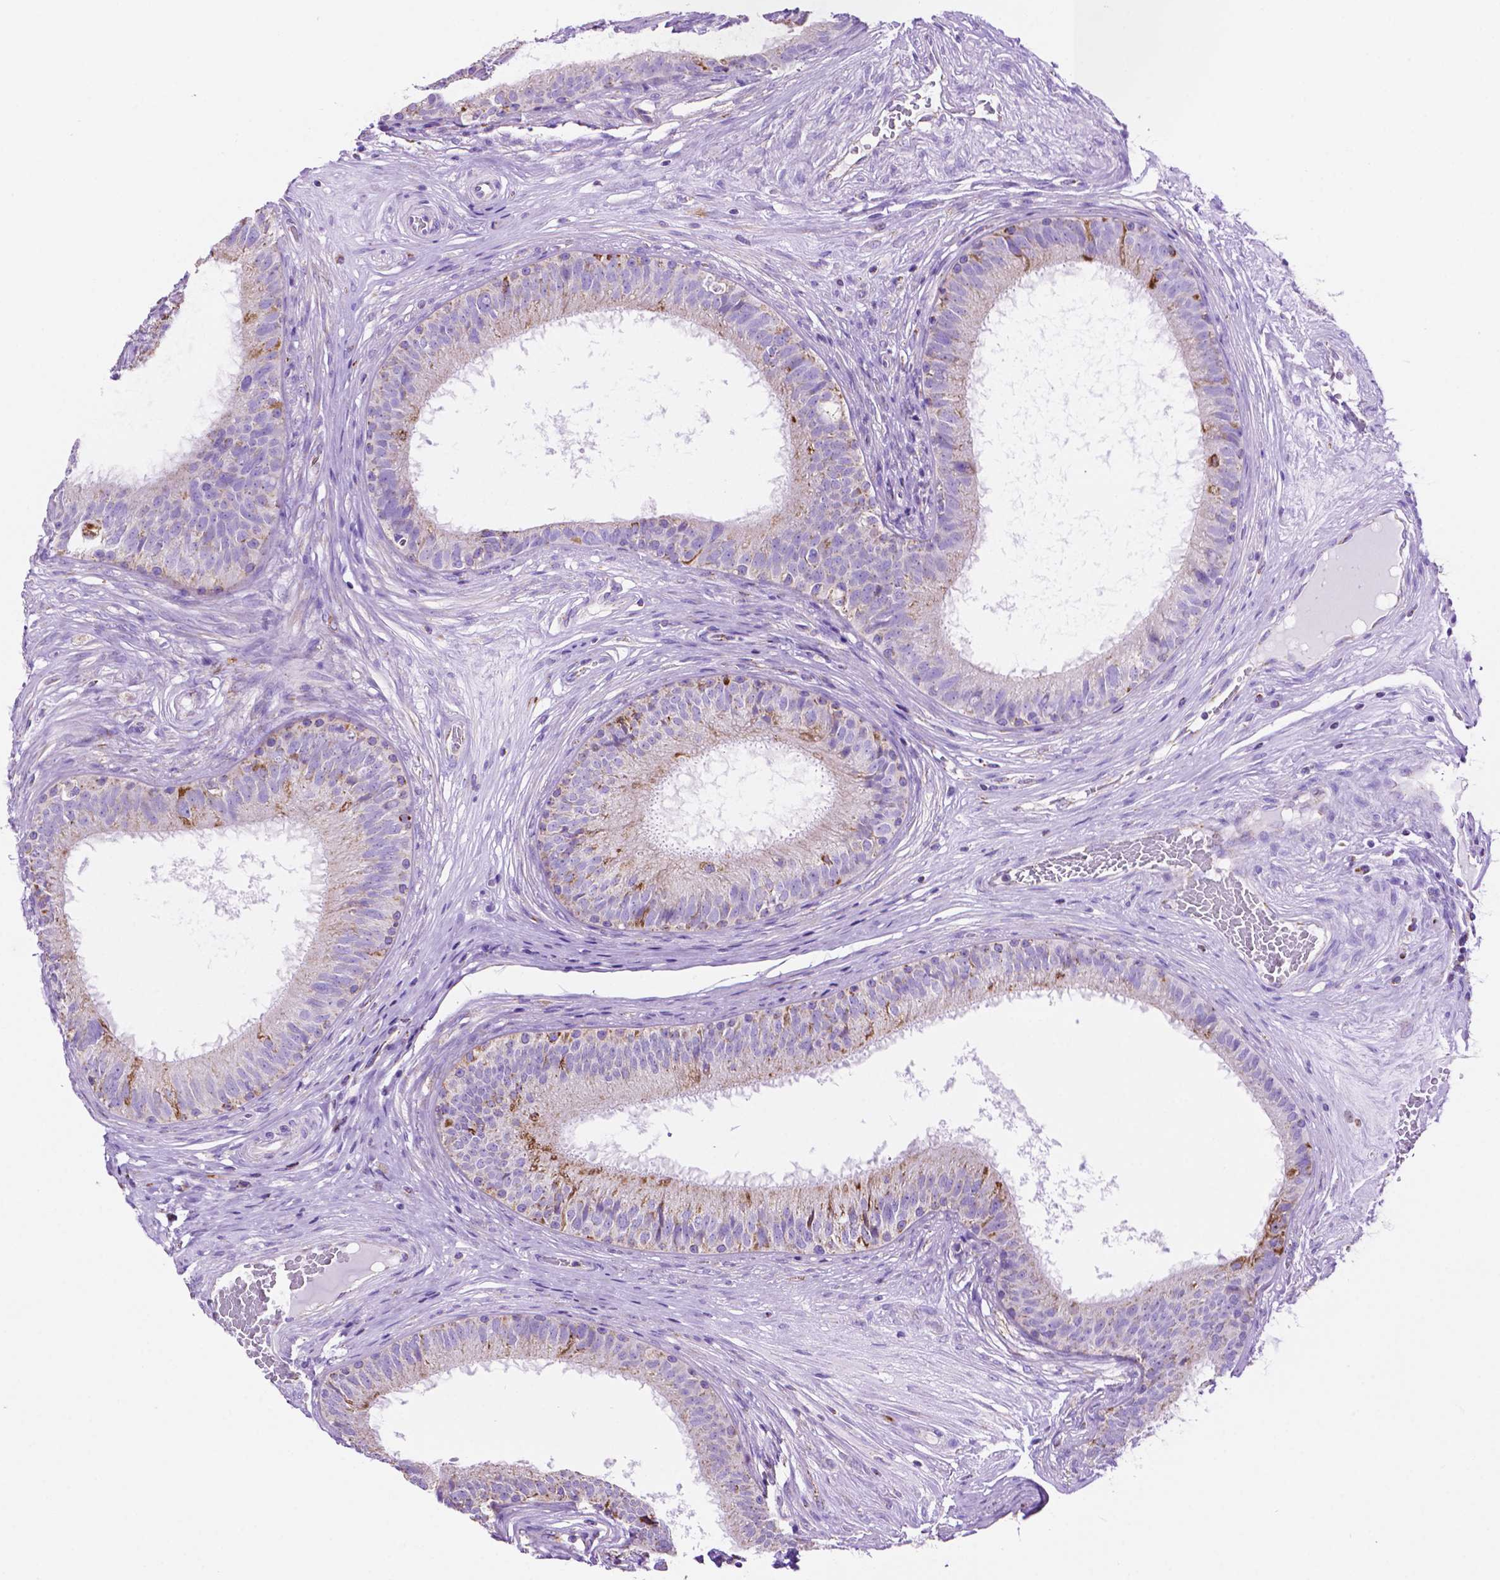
{"staining": {"intensity": "moderate", "quantity": "<25%", "location": "cytoplasmic/membranous"}, "tissue": "epididymis", "cell_type": "Glandular cells", "image_type": "normal", "snomed": [{"axis": "morphology", "description": "Normal tissue, NOS"}, {"axis": "topography", "description": "Epididymis"}], "caption": "Protein expression analysis of unremarkable human epididymis reveals moderate cytoplasmic/membranous positivity in approximately <25% of glandular cells. The staining was performed using DAB (3,3'-diaminobenzidine) to visualize the protein expression in brown, while the nuclei were stained in blue with hematoxylin (Magnification: 20x).", "gene": "GDPD5", "patient": {"sex": "male", "age": 59}}